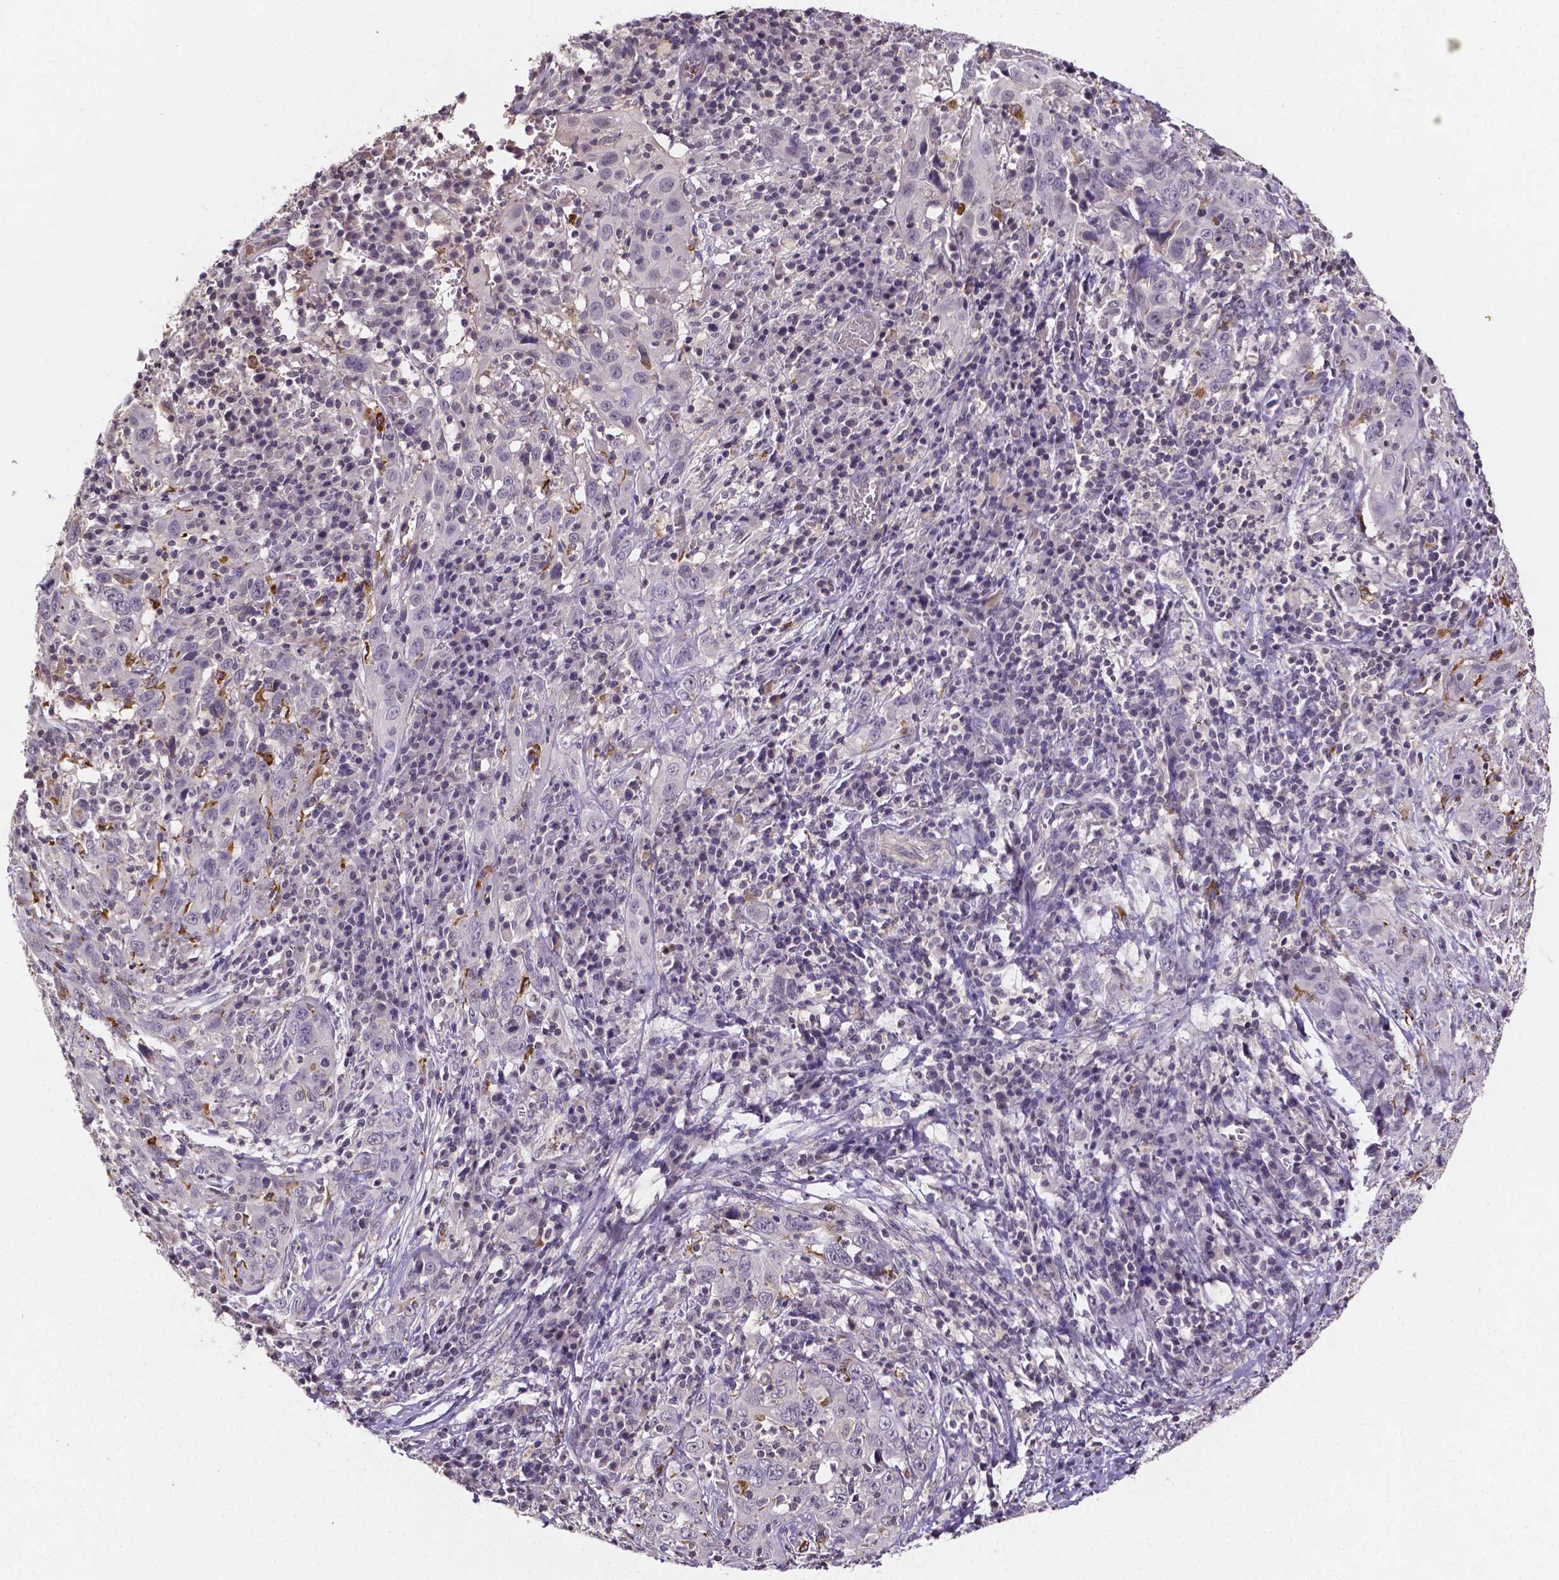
{"staining": {"intensity": "negative", "quantity": "none", "location": "none"}, "tissue": "cervical cancer", "cell_type": "Tumor cells", "image_type": "cancer", "snomed": [{"axis": "morphology", "description": "Squamous cell carcinoma, NOS"}, {"axis": "topography", "description": "Cervix"}], "caption": "Immunohistochemical staining of cervical squamous cell carcinoma exhibits no significant expression in tumor cells. (DAB immunohistochemistry (IHC) with hematoxylin counter stain).", "gene": "NRGN", "patient": {"sex": "female", "age": 46}}